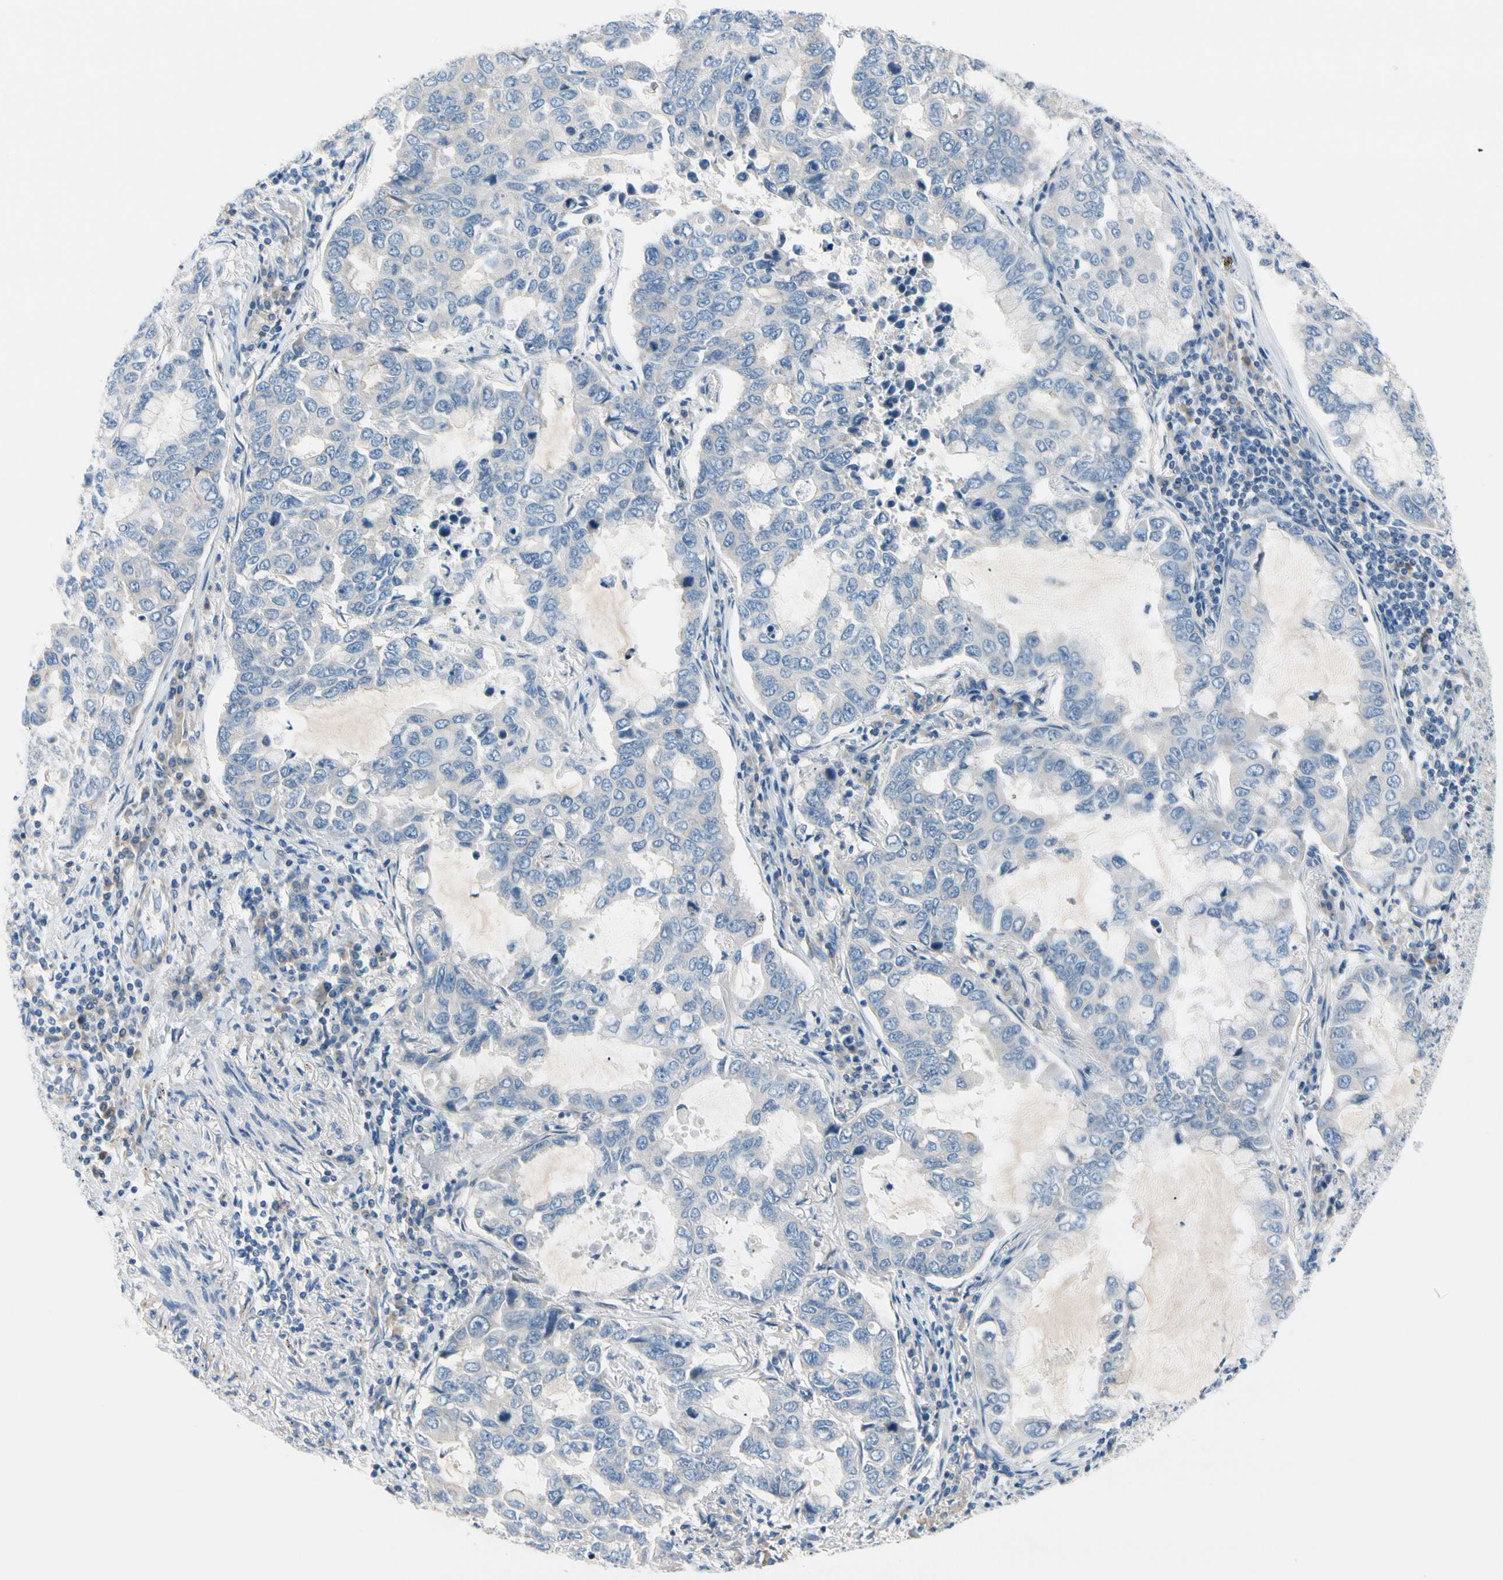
{"staining": {"intensity": "negative", "quantity": "none", "location": "none"}, "tissue": "lung cancer", "cell_type": "Tumor cells", "image_type": "cancer", "snomed": [{"axis": "morphology", "description": "Adenocarcinoma, NOS"}, {"axis": "topography", "description": "Lung"}], "caption": "Immunohistochemistry image of lung cancer (adenocarcinoma) stained for a protein (brown), which shows no positivity in tumor cells.", "gene": "FCER2", "patient": {"sex": "male", "age": 64}}